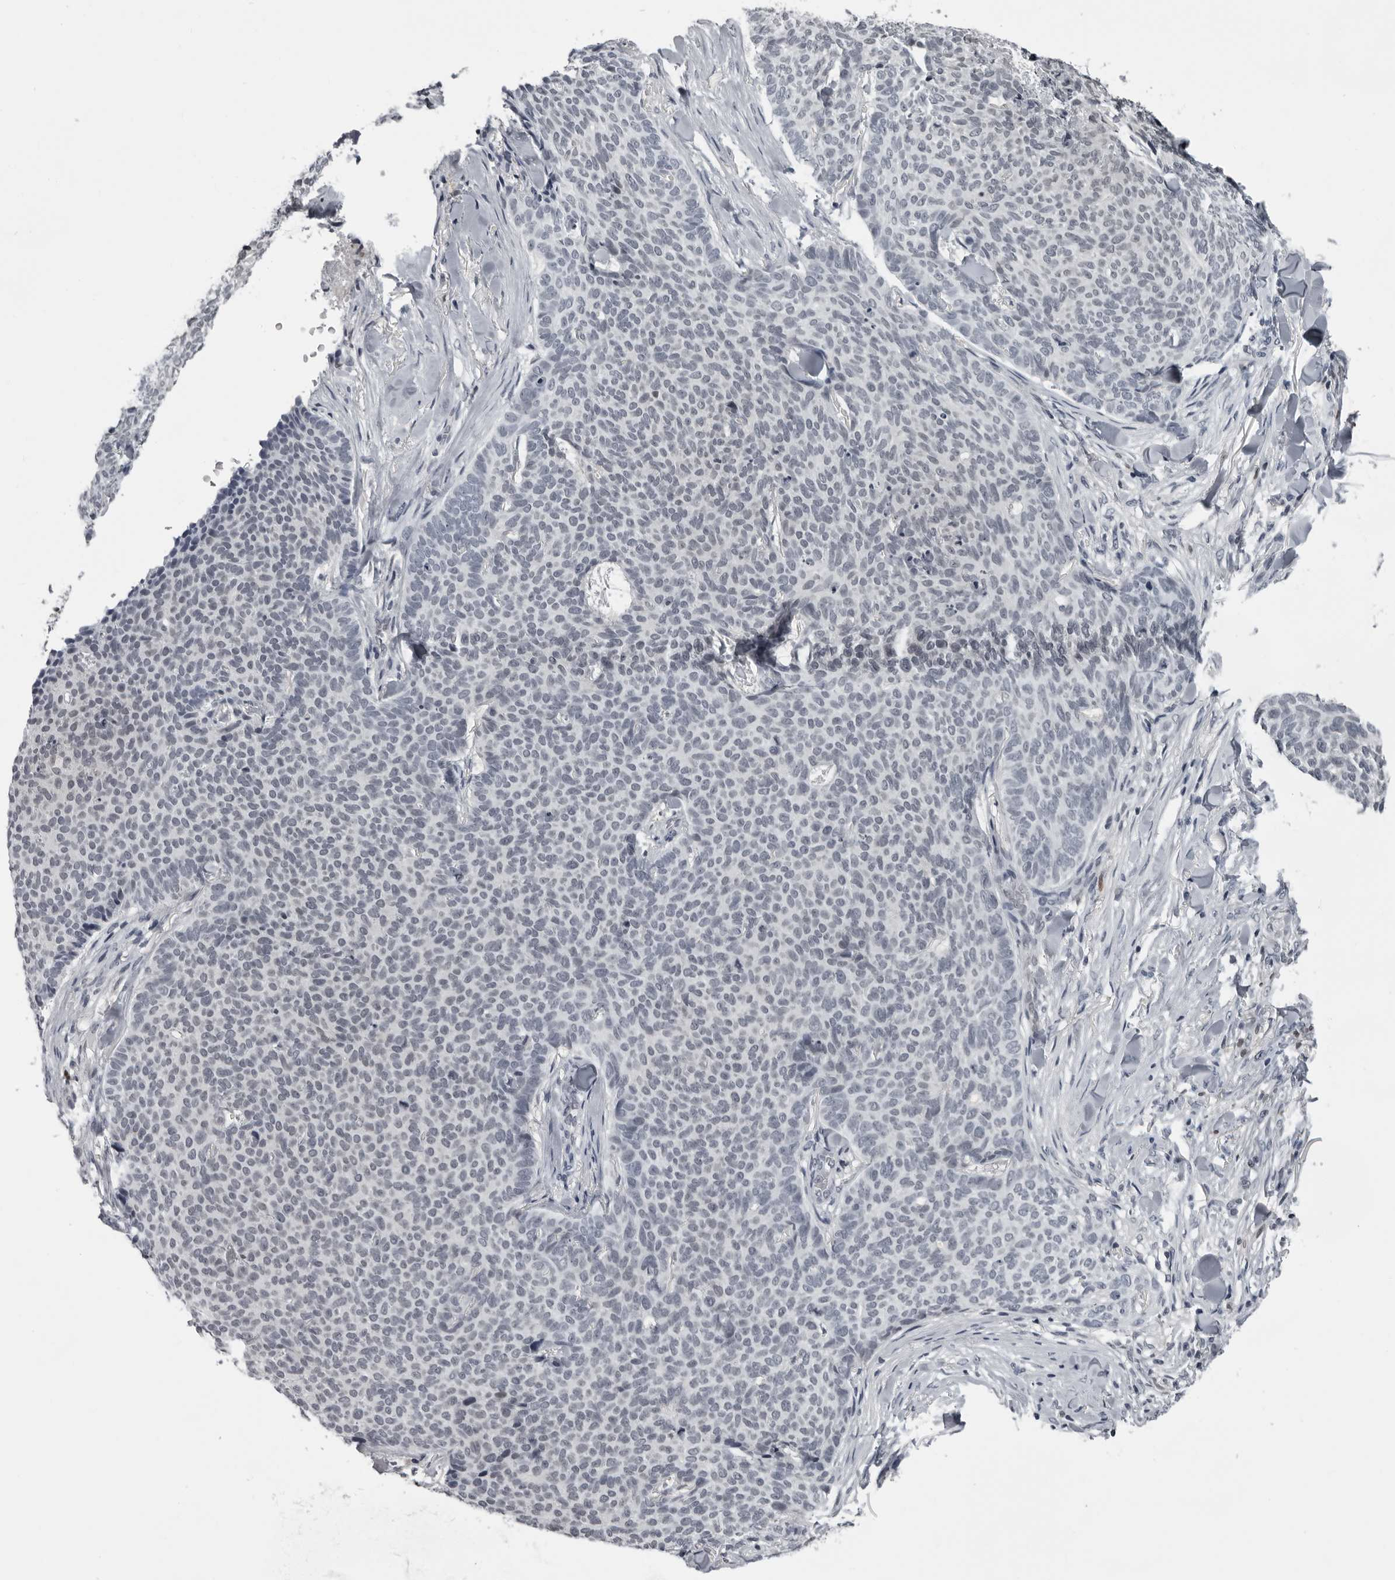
{"staining": {"intensity": "negative", "quantity": "none", "location": "none"}, "tissue": "skin cancer", "cell_type": "Tumor cells", "image_type": "cancer", "snomed": [{"axis": "morphology", "description": "Normal tissue, NOS"}, {"axis": "morphology", "description": "Basal cell carcinoma"}, {"axis": "topography", "description": "Skin"}], "caption": "Human basal cell carcinoma (skin) stained for a protein using IHC exhibits no expression in tumor cells.", "gene": "LZIC", "patient": {"sex": "male", "age": 50}}